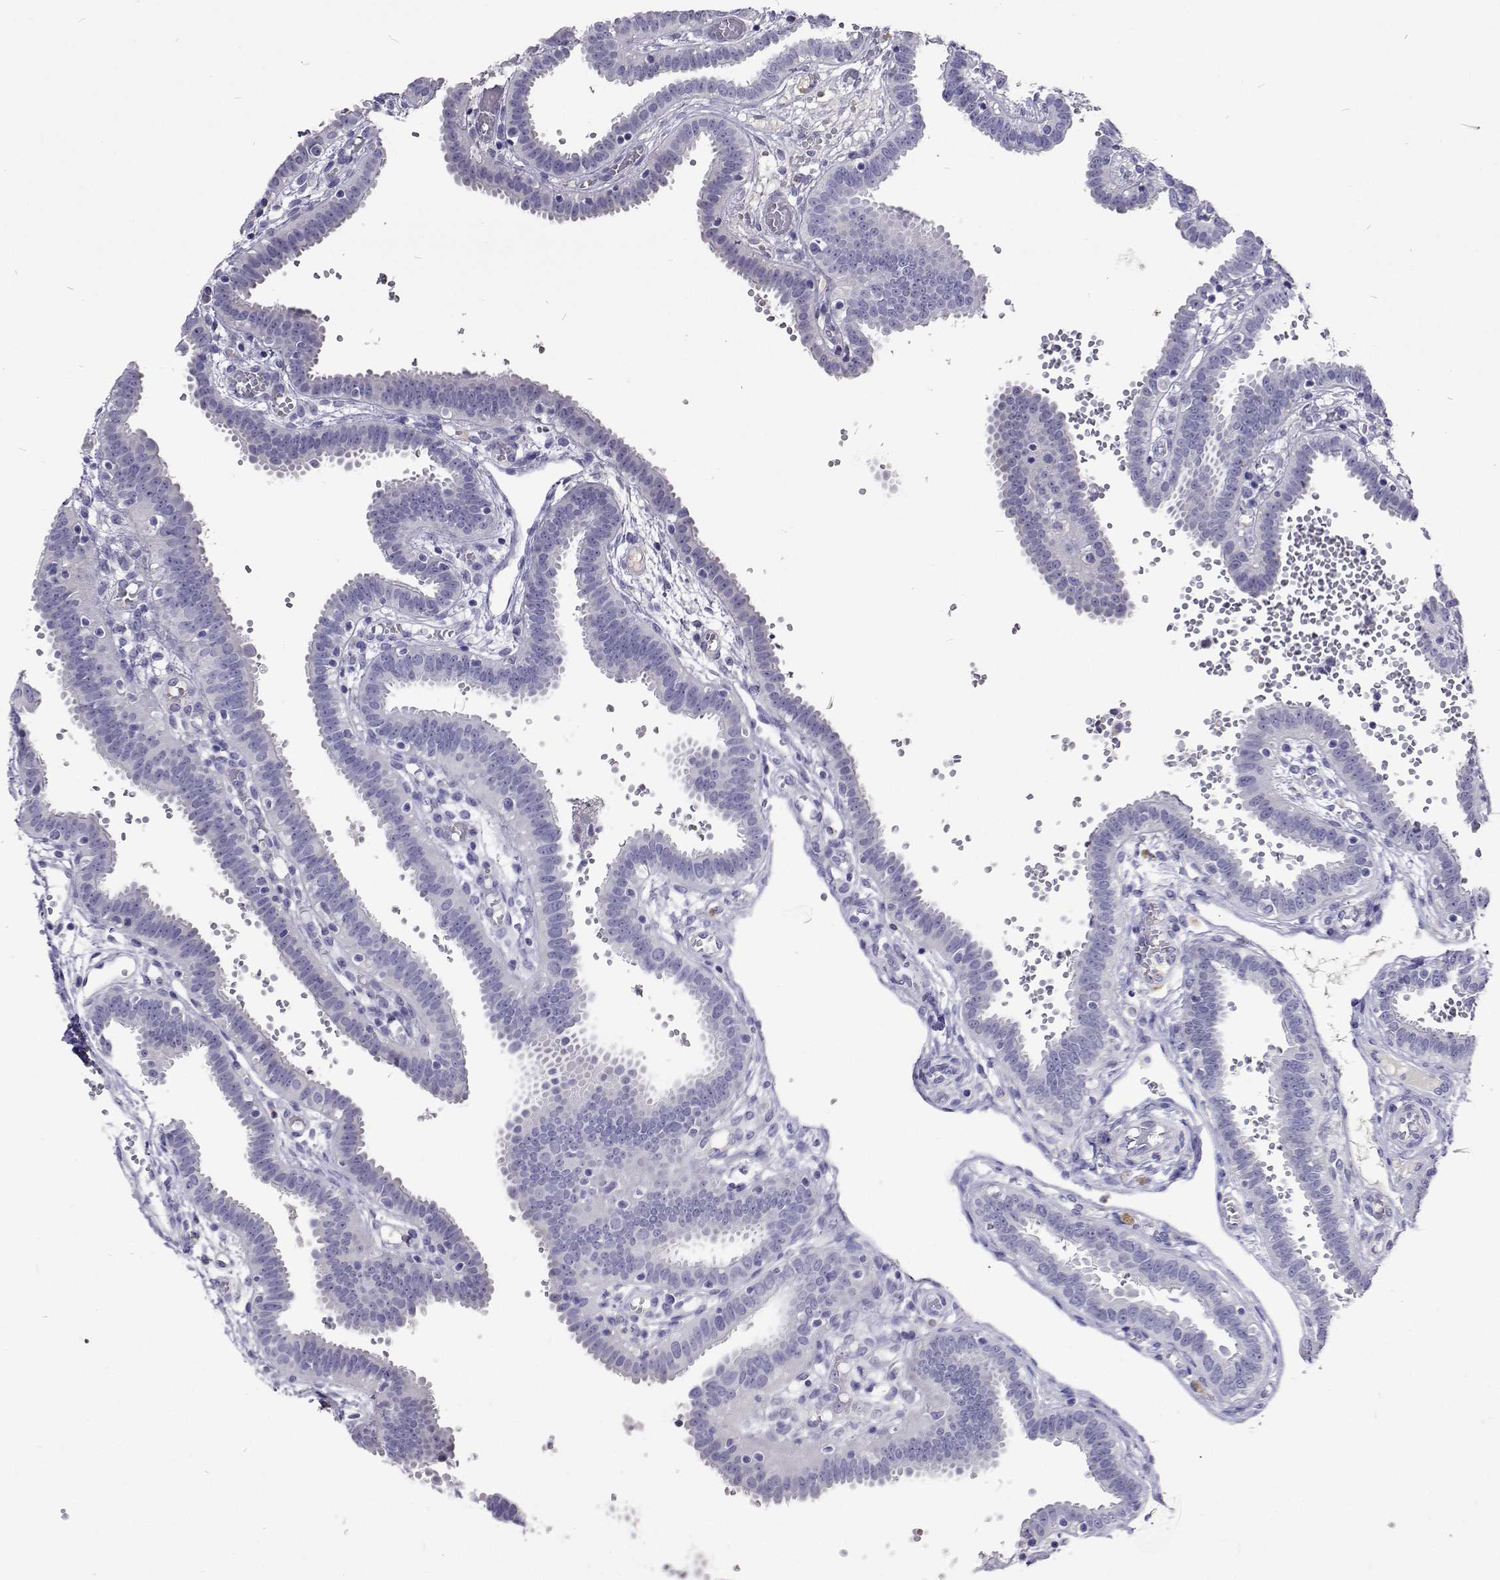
{"staining": {"intensity": "negative", "quantity": "none", "location": "none"}, "tissue": "fallopian tube", "cell_type": "Glandular cells", "image_type": "normal", "snomed": [{"axis": "morphology", "description": "Normal tissue, NOS"}, {"axis": "topography", "description": "Fallopian tube"}], "caption": "There is no significant staining in glandular cells of fallopian tube. (DAB (3,3'-diaminobenzidine) immunohistochemistry (IHC) visualized using brightfield microscopy, high magnification).", "gene": "CFAP44", "patient": {"sex": "female", "age": 37}}